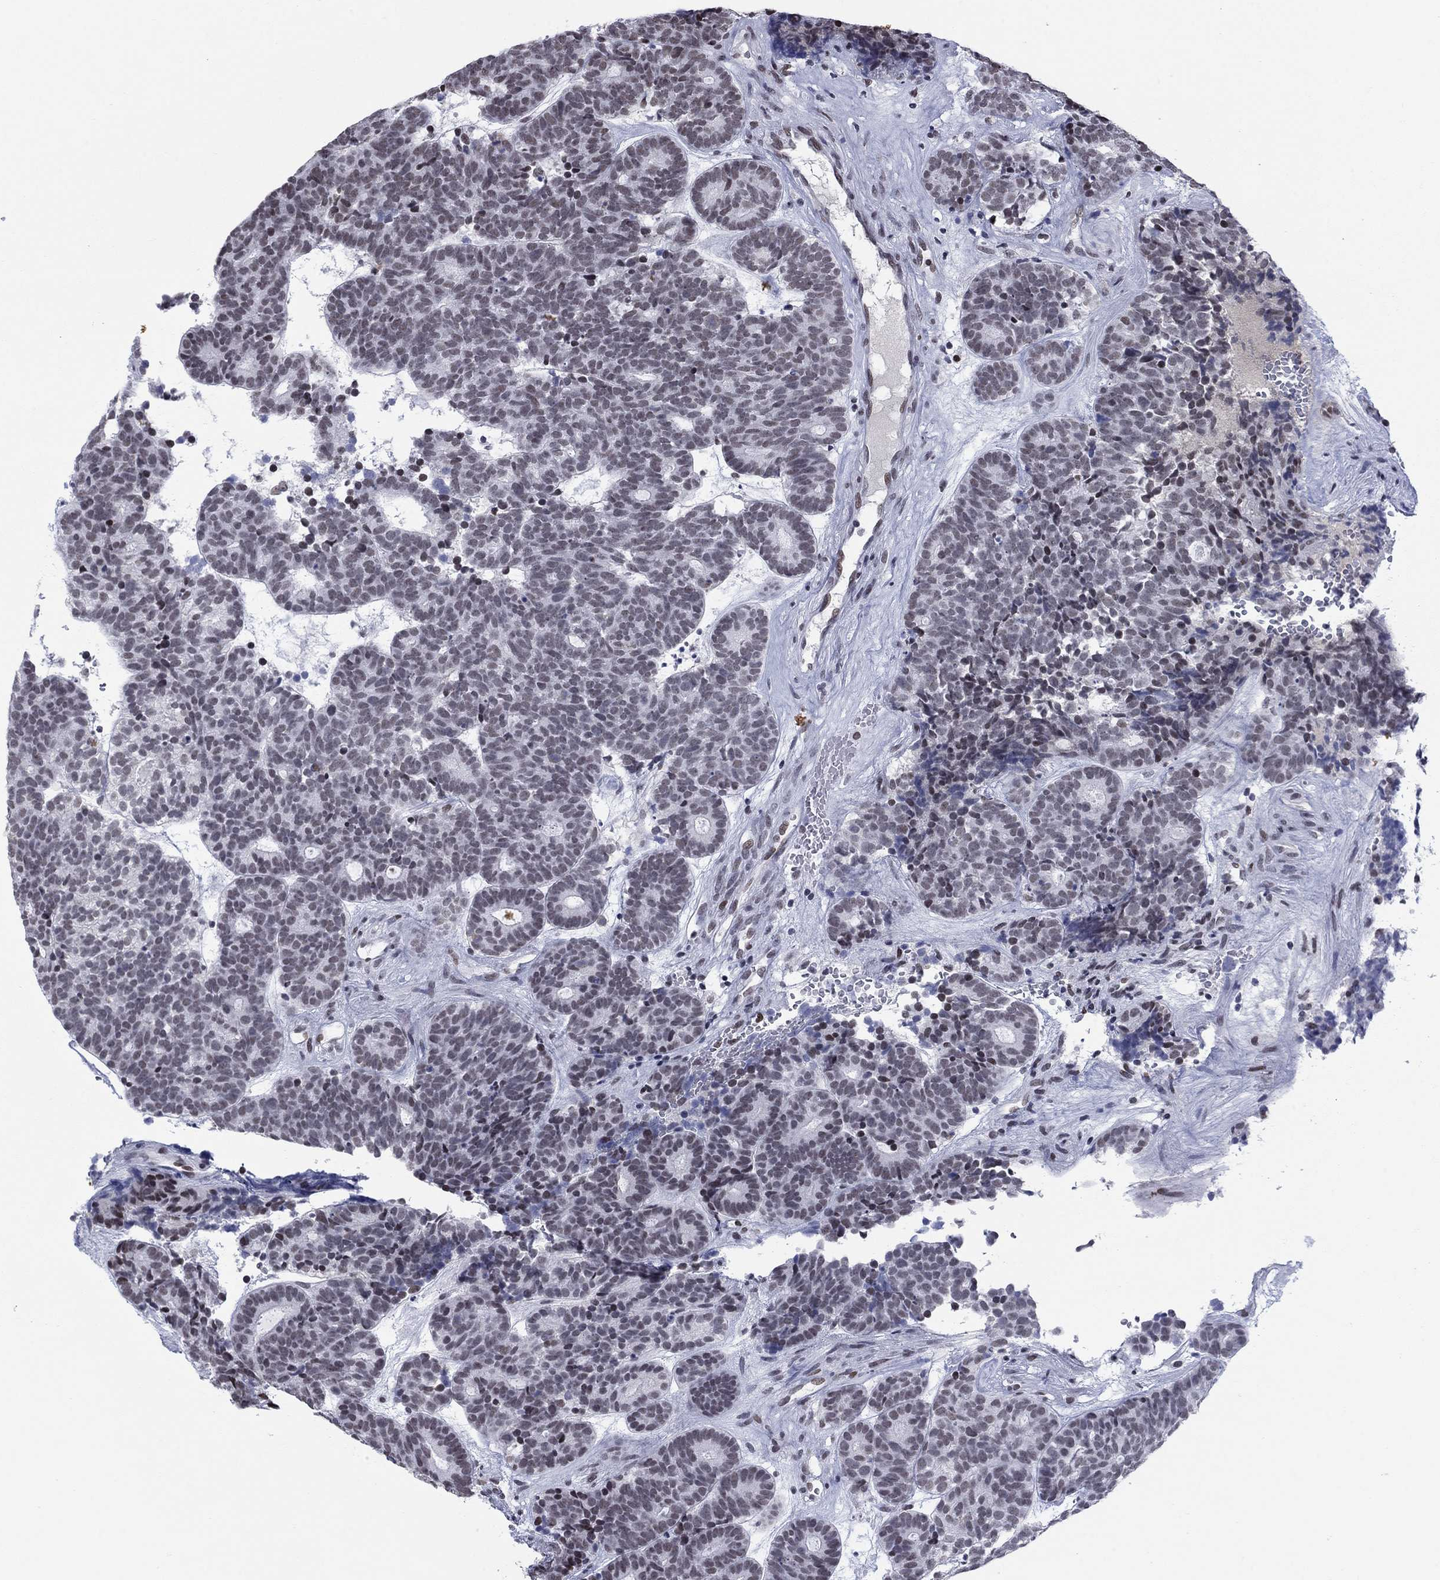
{"staining": {"intensity": "weak", "quantity": "<25%", "location": "nuclear"}, "tissue": "head and neck cancer", "cell_type": "Tumor cells", "image_type": "cancer", "snomed": [{"axis": "morphology", "description": "Adenocarcinoma, NOS"}, {"axis": "topography", "description": "Head-Neck"}], "caption": "High magnification brightfield microscopy of head and neck cancer (adenocarcinoma) stained with DAB (brown) and counterstained with hematoxylin (blue): tumor cells show no significant staining.", "gene": "NPAS3", "patient": {"sex": "female", "age": 81}}